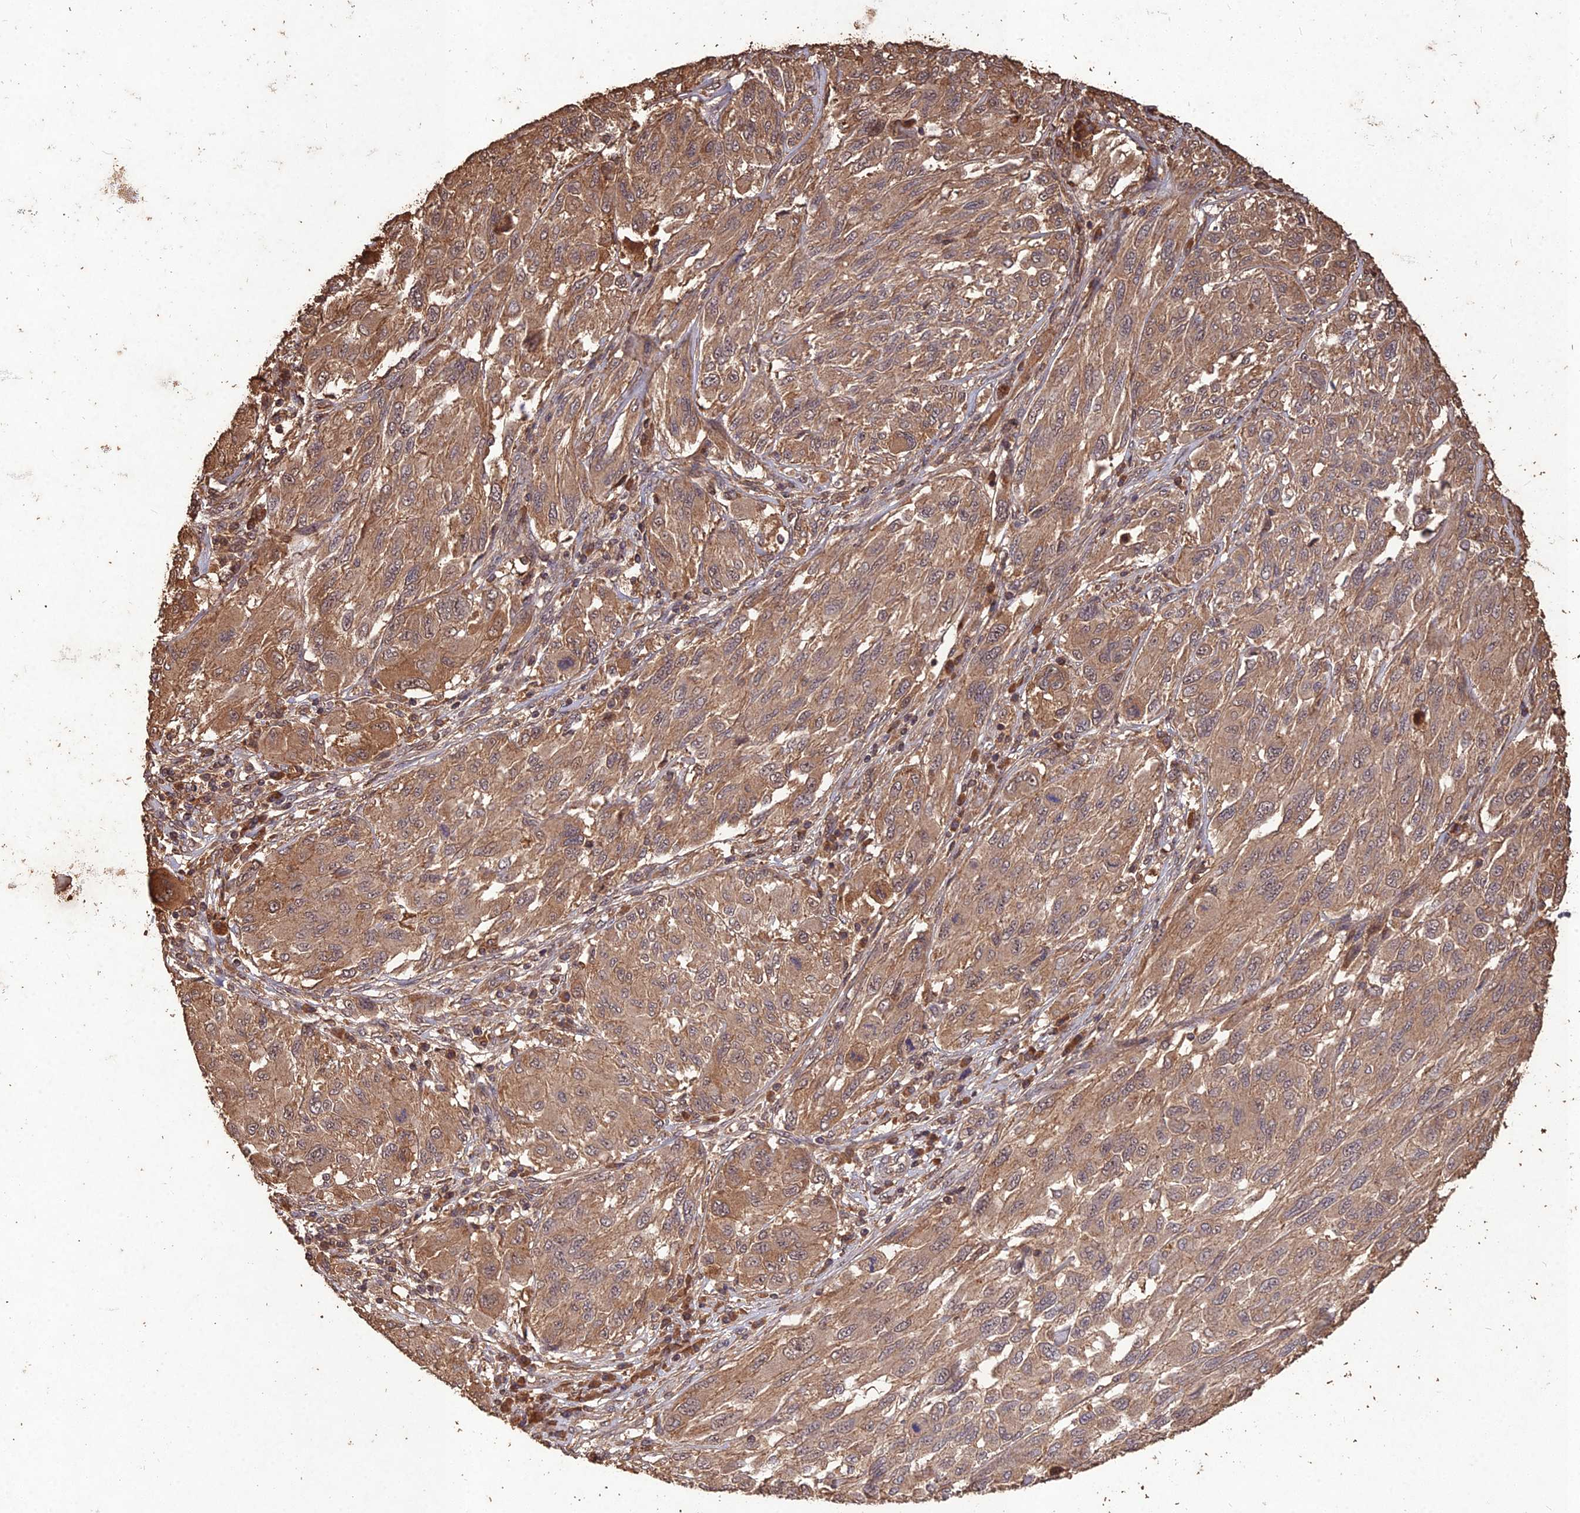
{"staining": {"intensity": "moderate", "quantity": ">75%", "location": "cytoplasmic/membranous"}, "tissue": "melanoma", "cell_type": "Tumor cells", "image_type": "cancer", "snomed": [{"axis": "morphology", "description": "Malignant melanoma, NOS"}, {"axis": "topography", "description": "Skin"}], "caption": "Immunohistochemistry histopathology image of neoplastic tissue: human melanoma stained using immunohistochemistry (IHC) exhibits medium levels of moderate protein expression localized specifically in the cytoplasmic/membranous of tumor cells, appearing as a cytoplasmic/membranous brown color.", "gene": "SYMPK", "patient": {"sex": "female", "age": 91}}